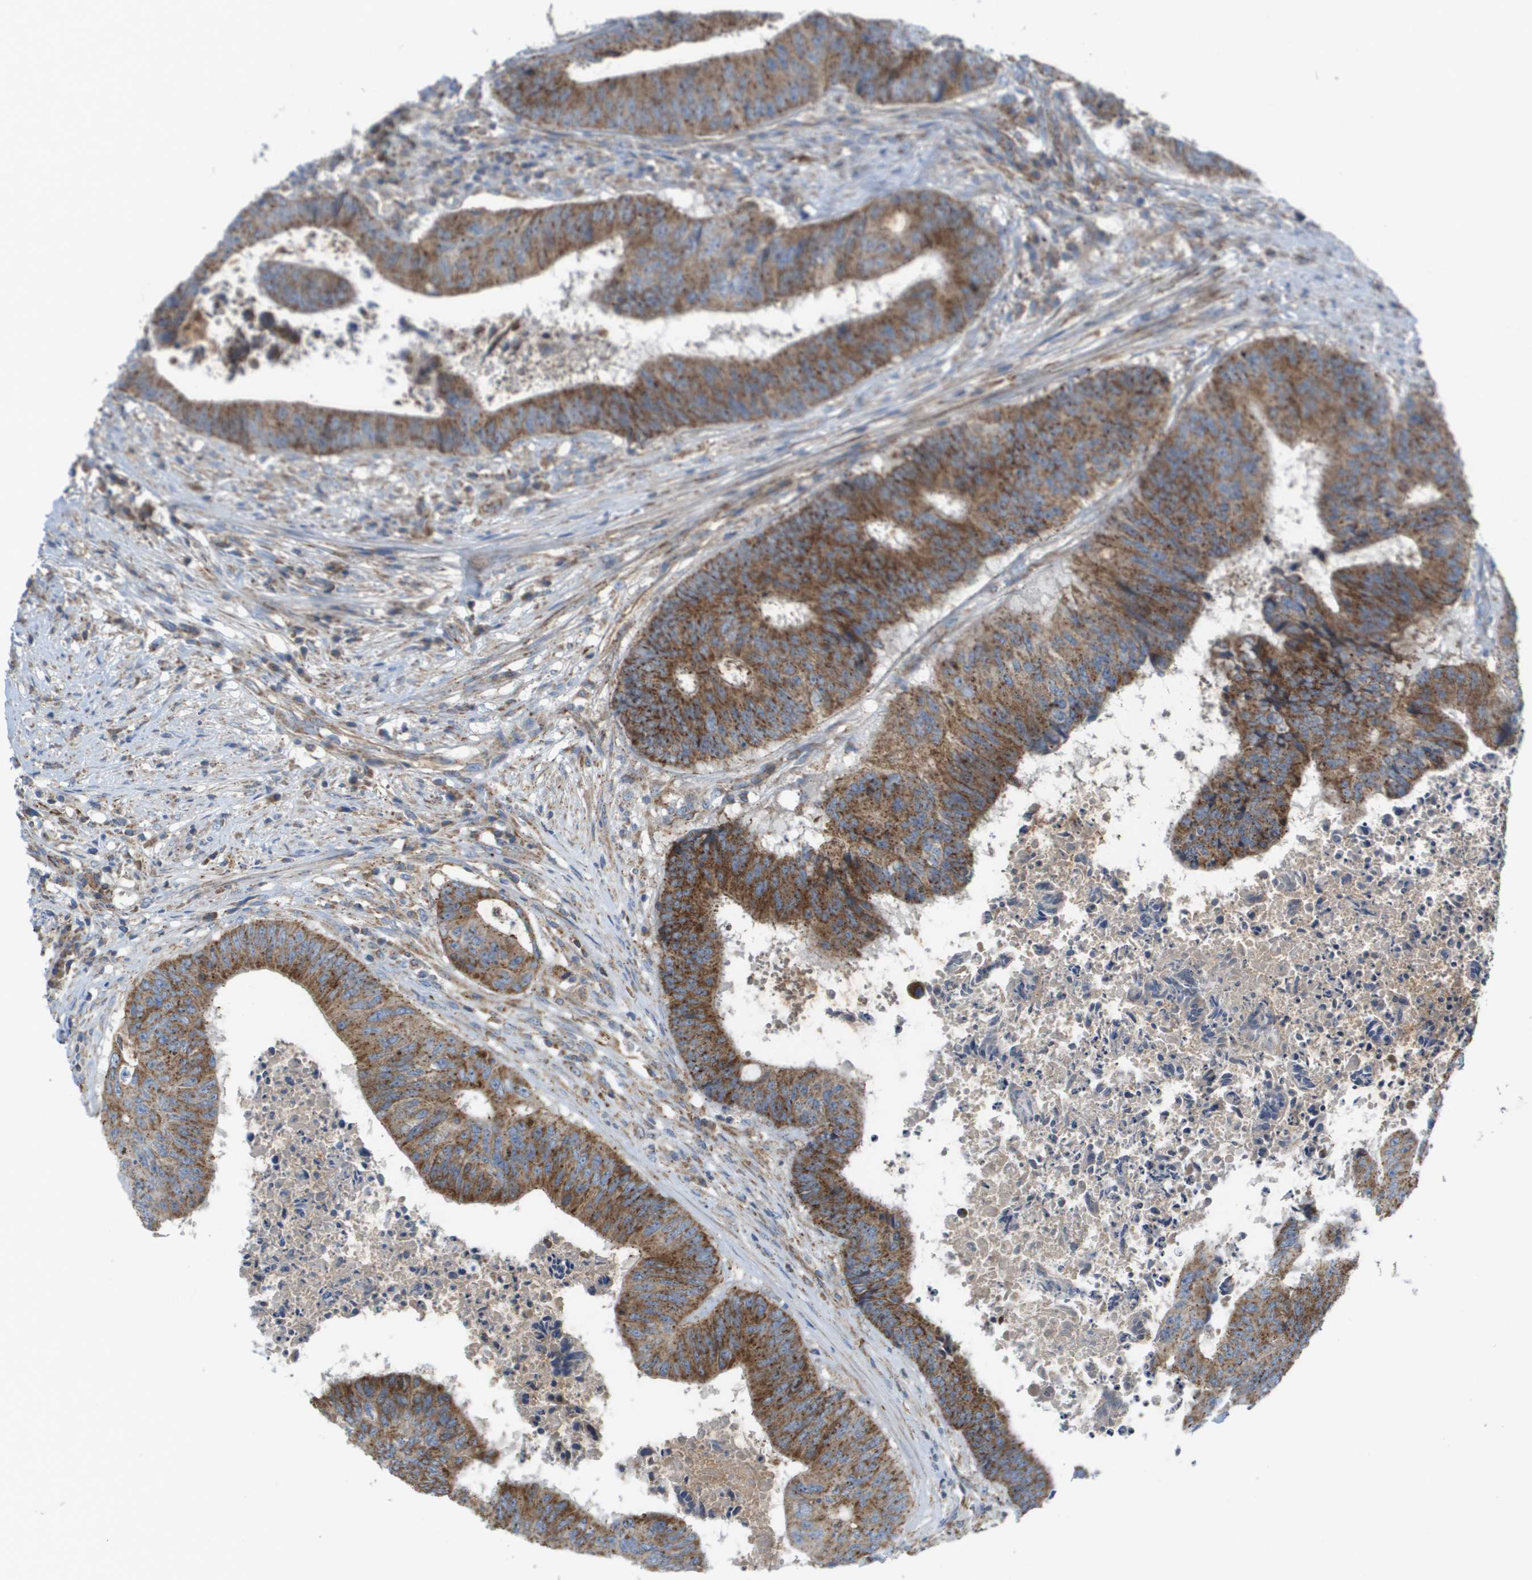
{"staining": {"intensity": "strong", "quantity": ">75%", "location": "cytoplasmic/membranous"}, "tissue": "colorectal cancer", "cell_type": "Tumor cells", "image_type": "cancer", "snomed": [{"axis": "morphology", "description": "Adenocarcinoma, NOS"}, {"axis": "topography", "description": "Rectum"}], "caption": "Approximately >75% of tumor cells in colorectal adenocarcinoma demonstrate strong cytoplasmic/membranous protein expression as visualized by brown immunohistochemical staining.", "gene": "FIS1", "patient": {"sex": "male", "age": 72}}